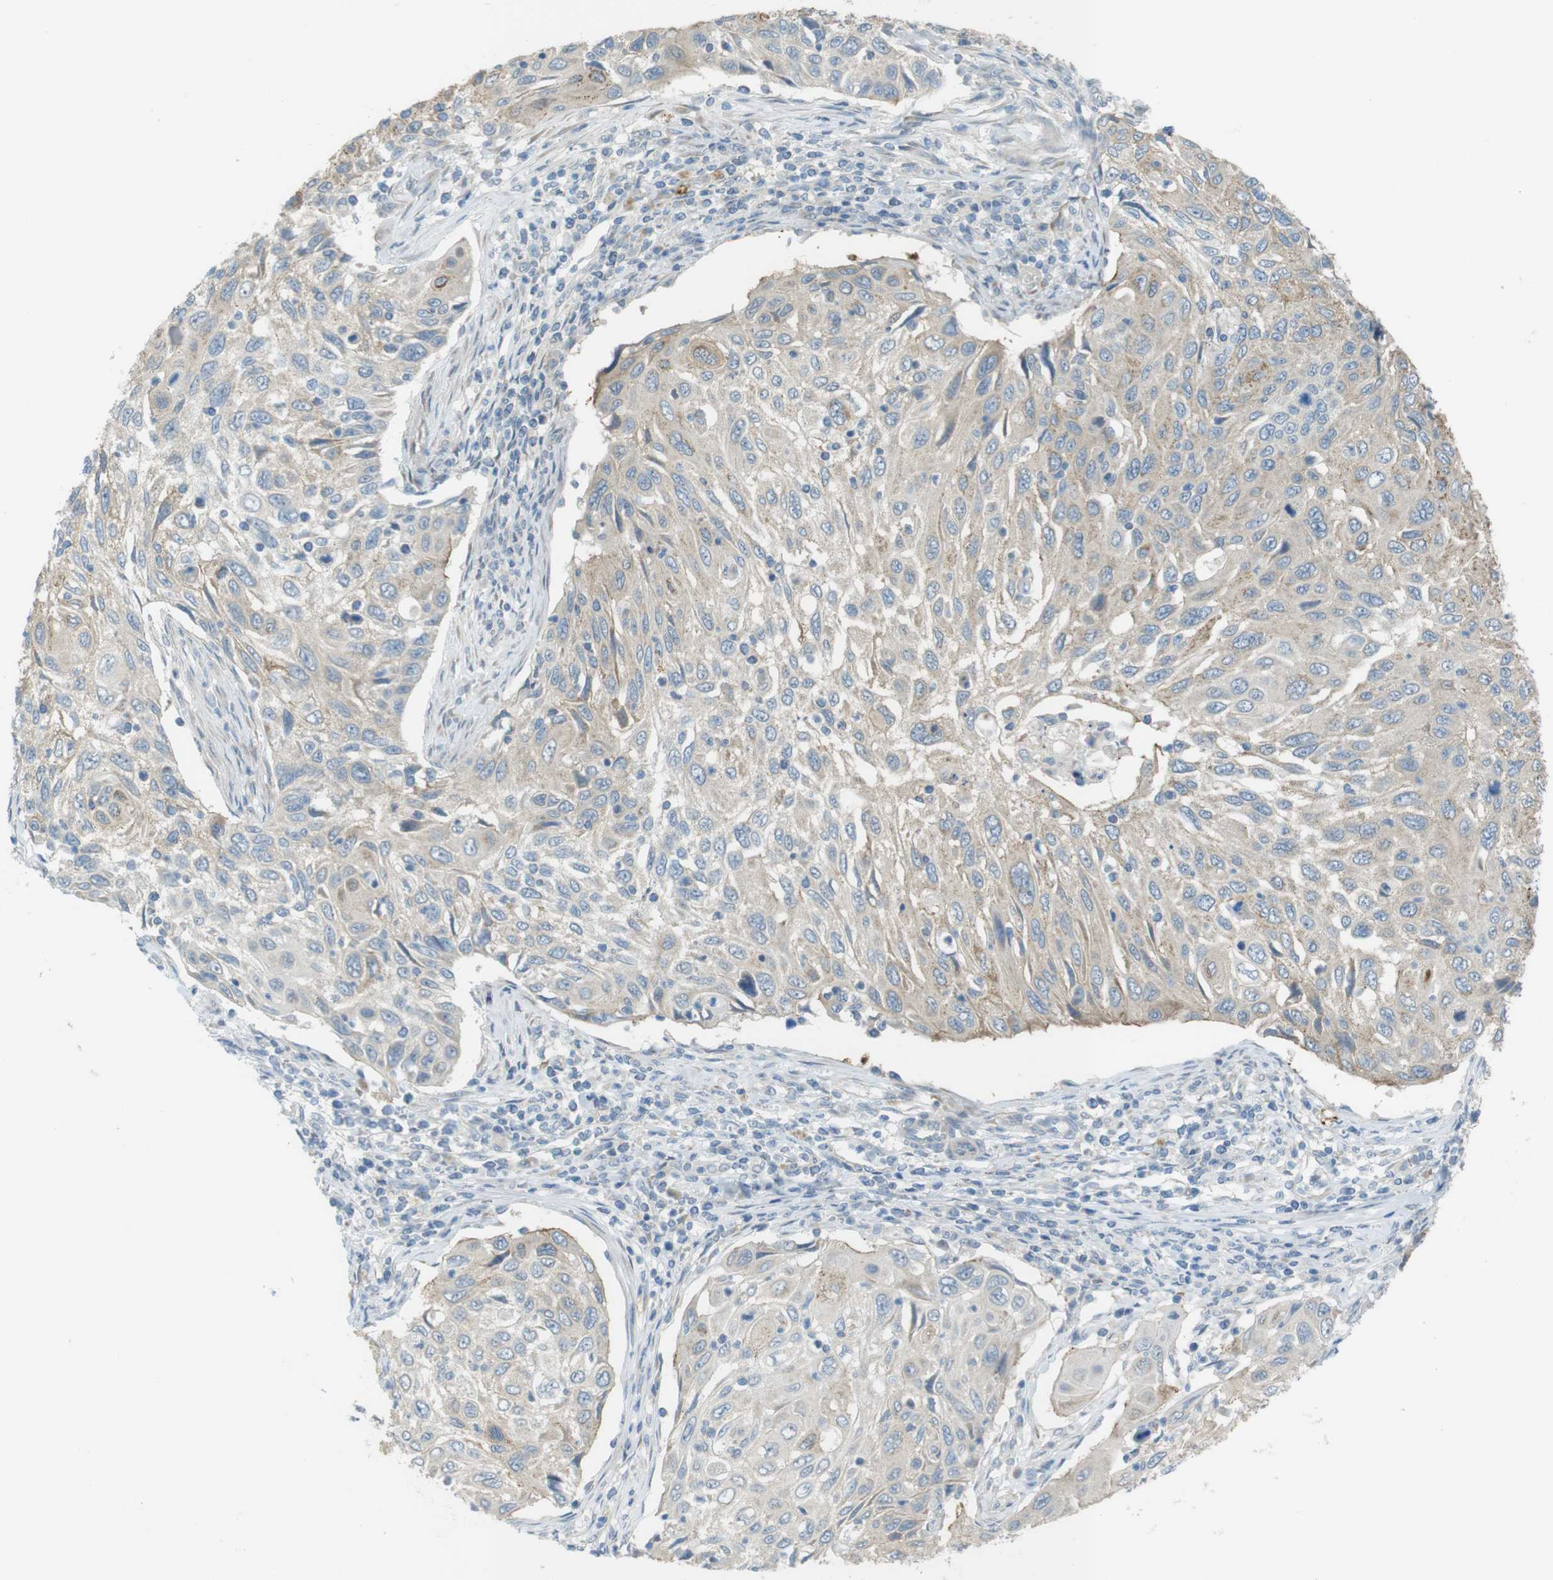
{"staining": {"intensity": "weak", "quantity": "<25%", "location": "cytoplasmic/membranous"}, "tissue": "cervical cancer", "cell_type": "Tumor cells", "image_type": "cancer", "snomed": [{"axis": "morphology", "description": "Squamous cell carcinoma, NOS"}, {"axis": "topography", "description": "Cervix"}], "caption": "An IHC image of cervical cancer (squamous cell carcinoma) is shown. There is no staining in tumor cells of cervical cancer (squamous cell carcinoma).", "gene": "TMEM41B", "patient": {"sex": "female", "age": 70}}